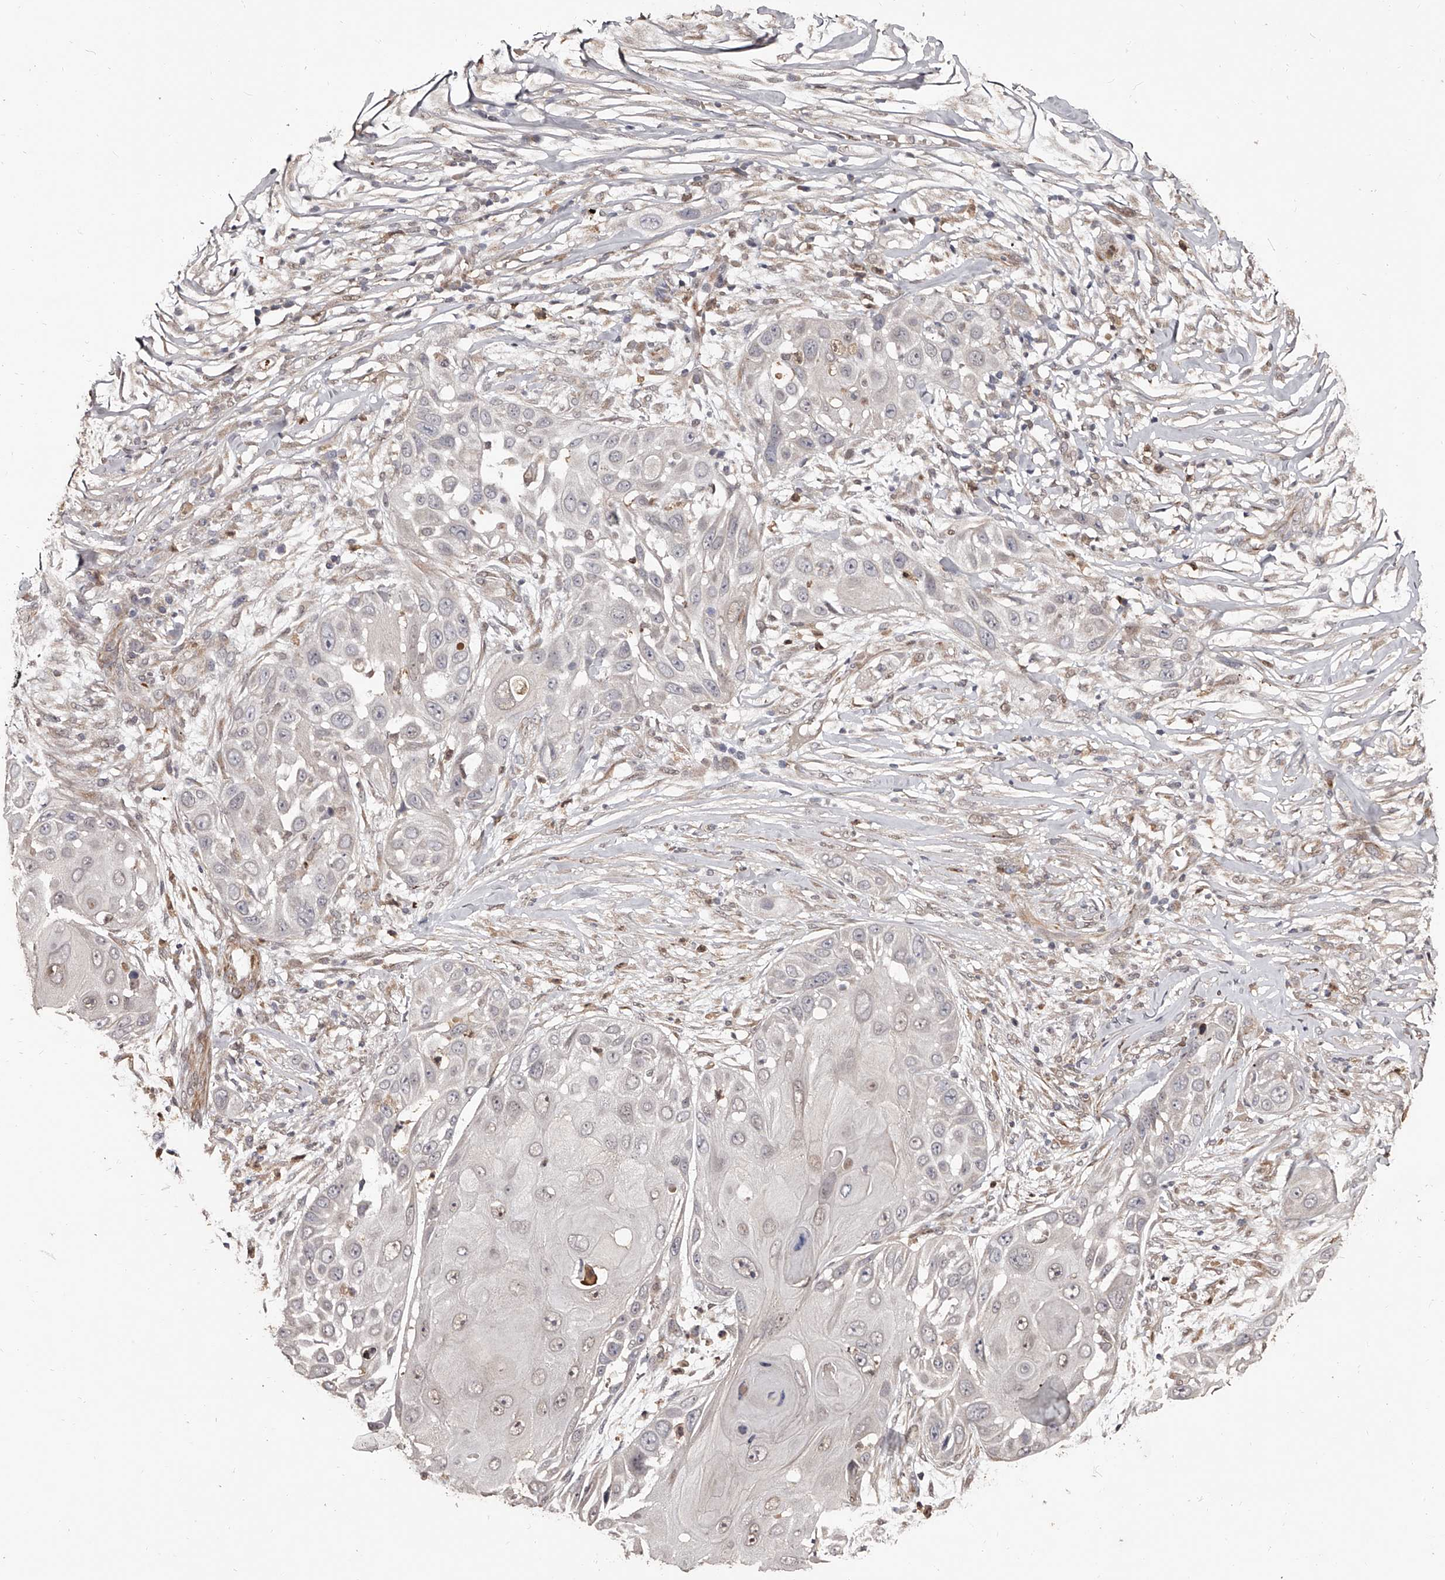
{"staining": {"intensity": "weak", "quantity": "<25%", "location": "nuclear"}, "tissue": "skin cancer", "cell_type": "Tumor cells", "image_type": "cancer", "snomed": [{"axis": "morphology", "description": "Squamous cell carcinoma, NOS"}, {"axis": "topography", "description": "Skin"}], "caption": "High power microscopy image of an IHC histopathology image of squamous cell carcinoma (skin), revealing no significant expression in tumor cells. The staining is performed using DAB (3,3'-diaminobenzidine) brown chromogen with nuclei counter-stained in using hematoxylin.", "gene": "URGCP", "patient": {"sex": "female", "age": 44}}